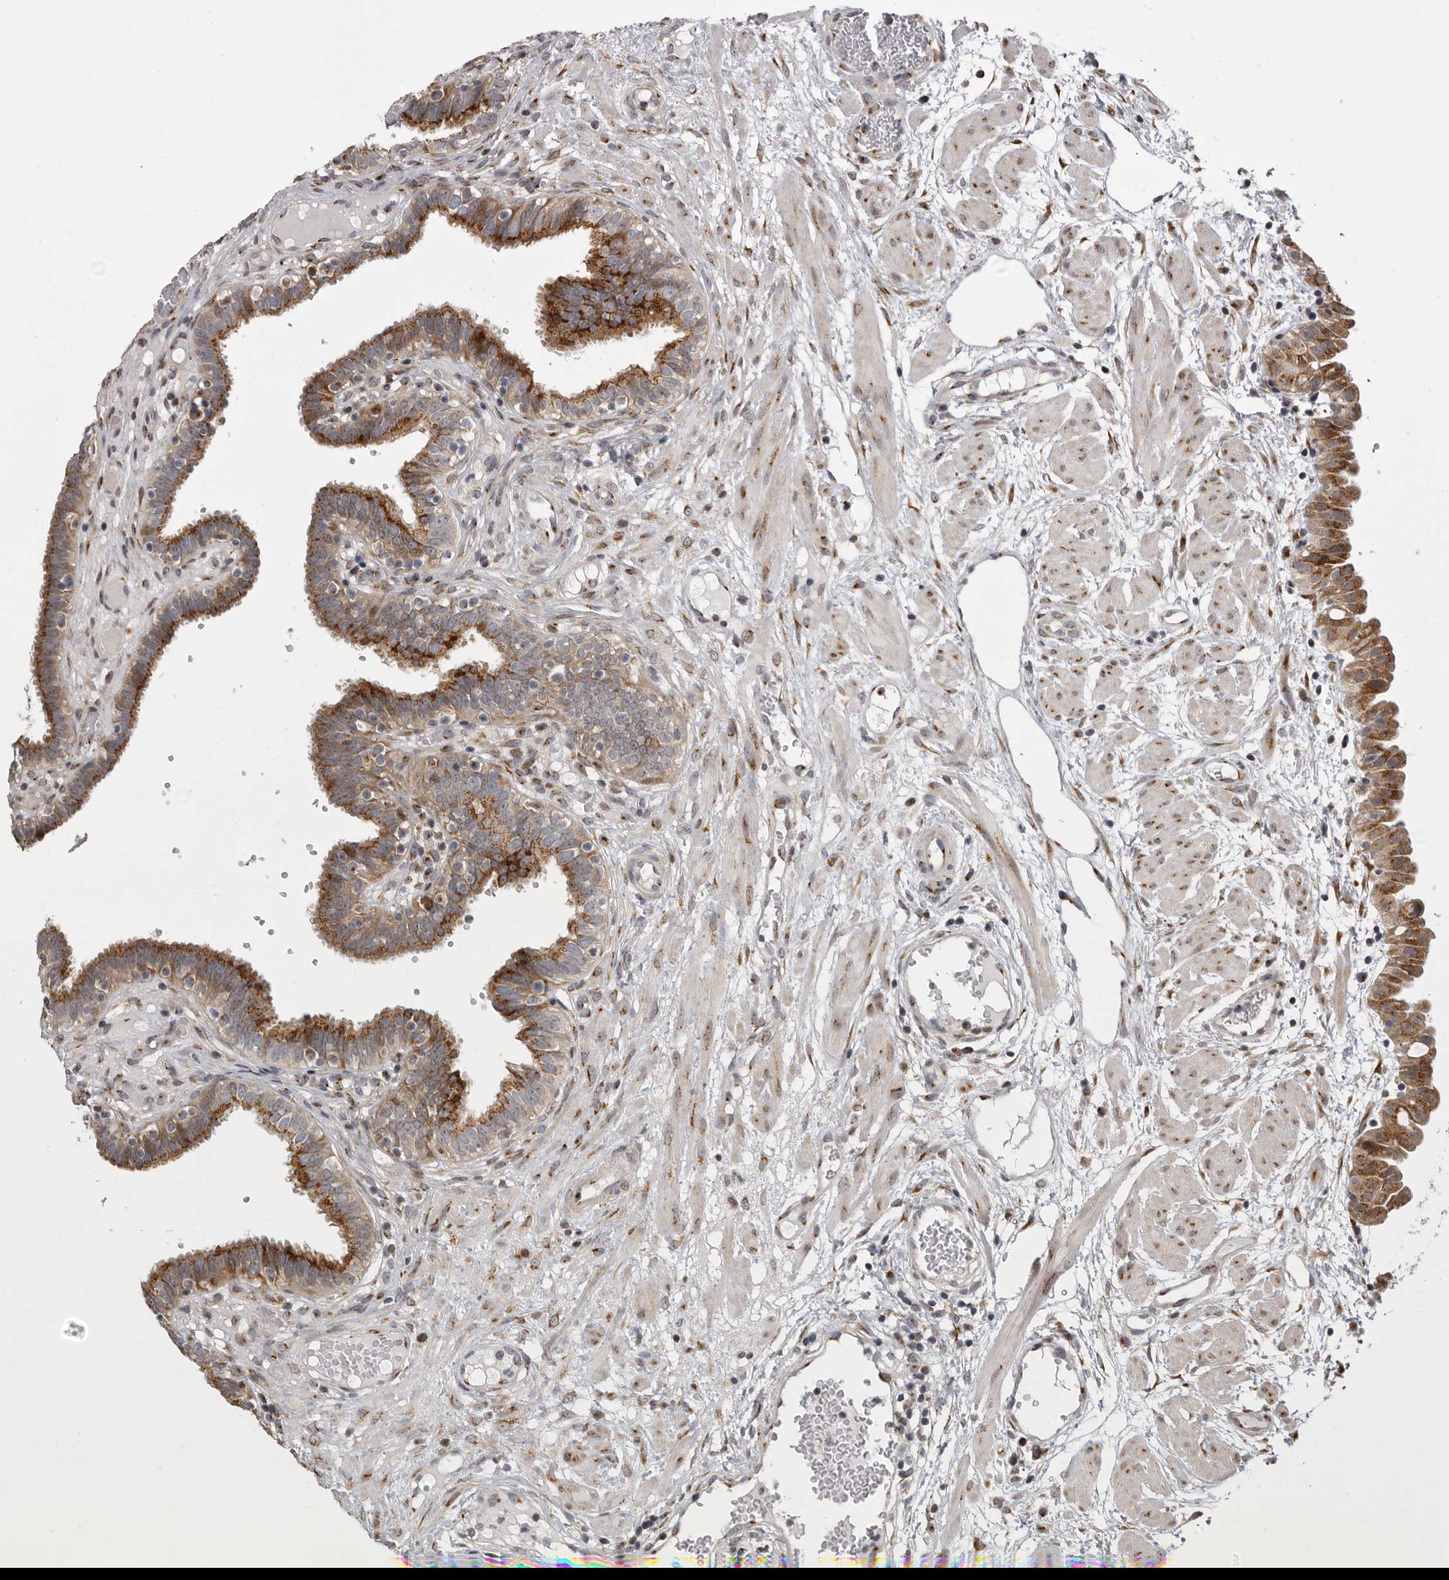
{"staining": {"intensity": "strong", "quantity": ">75%", "location": "cytoplasmic/membranous"}, "tissue": "fallopian tube", "cell_type": "Glandular cells", "image_type": "normal", "snomed": [{"axis": "morphology", "description": "Normal tissue, NOS"}, {"axis": "topography", "description": "Fallopian tube"}, {"axis": "topography", "description": "Placenta"}], "caption": "This image reveals benign fallopian tube stained with immunohistochemistry to label a protein in brown. The cytoplasmic/membranous of glandular cells show strong positivity for the protein. Nuclei are counter-stained blue.", "gene": "WDR47", "patient": {"sex": "female", "age": 32}}